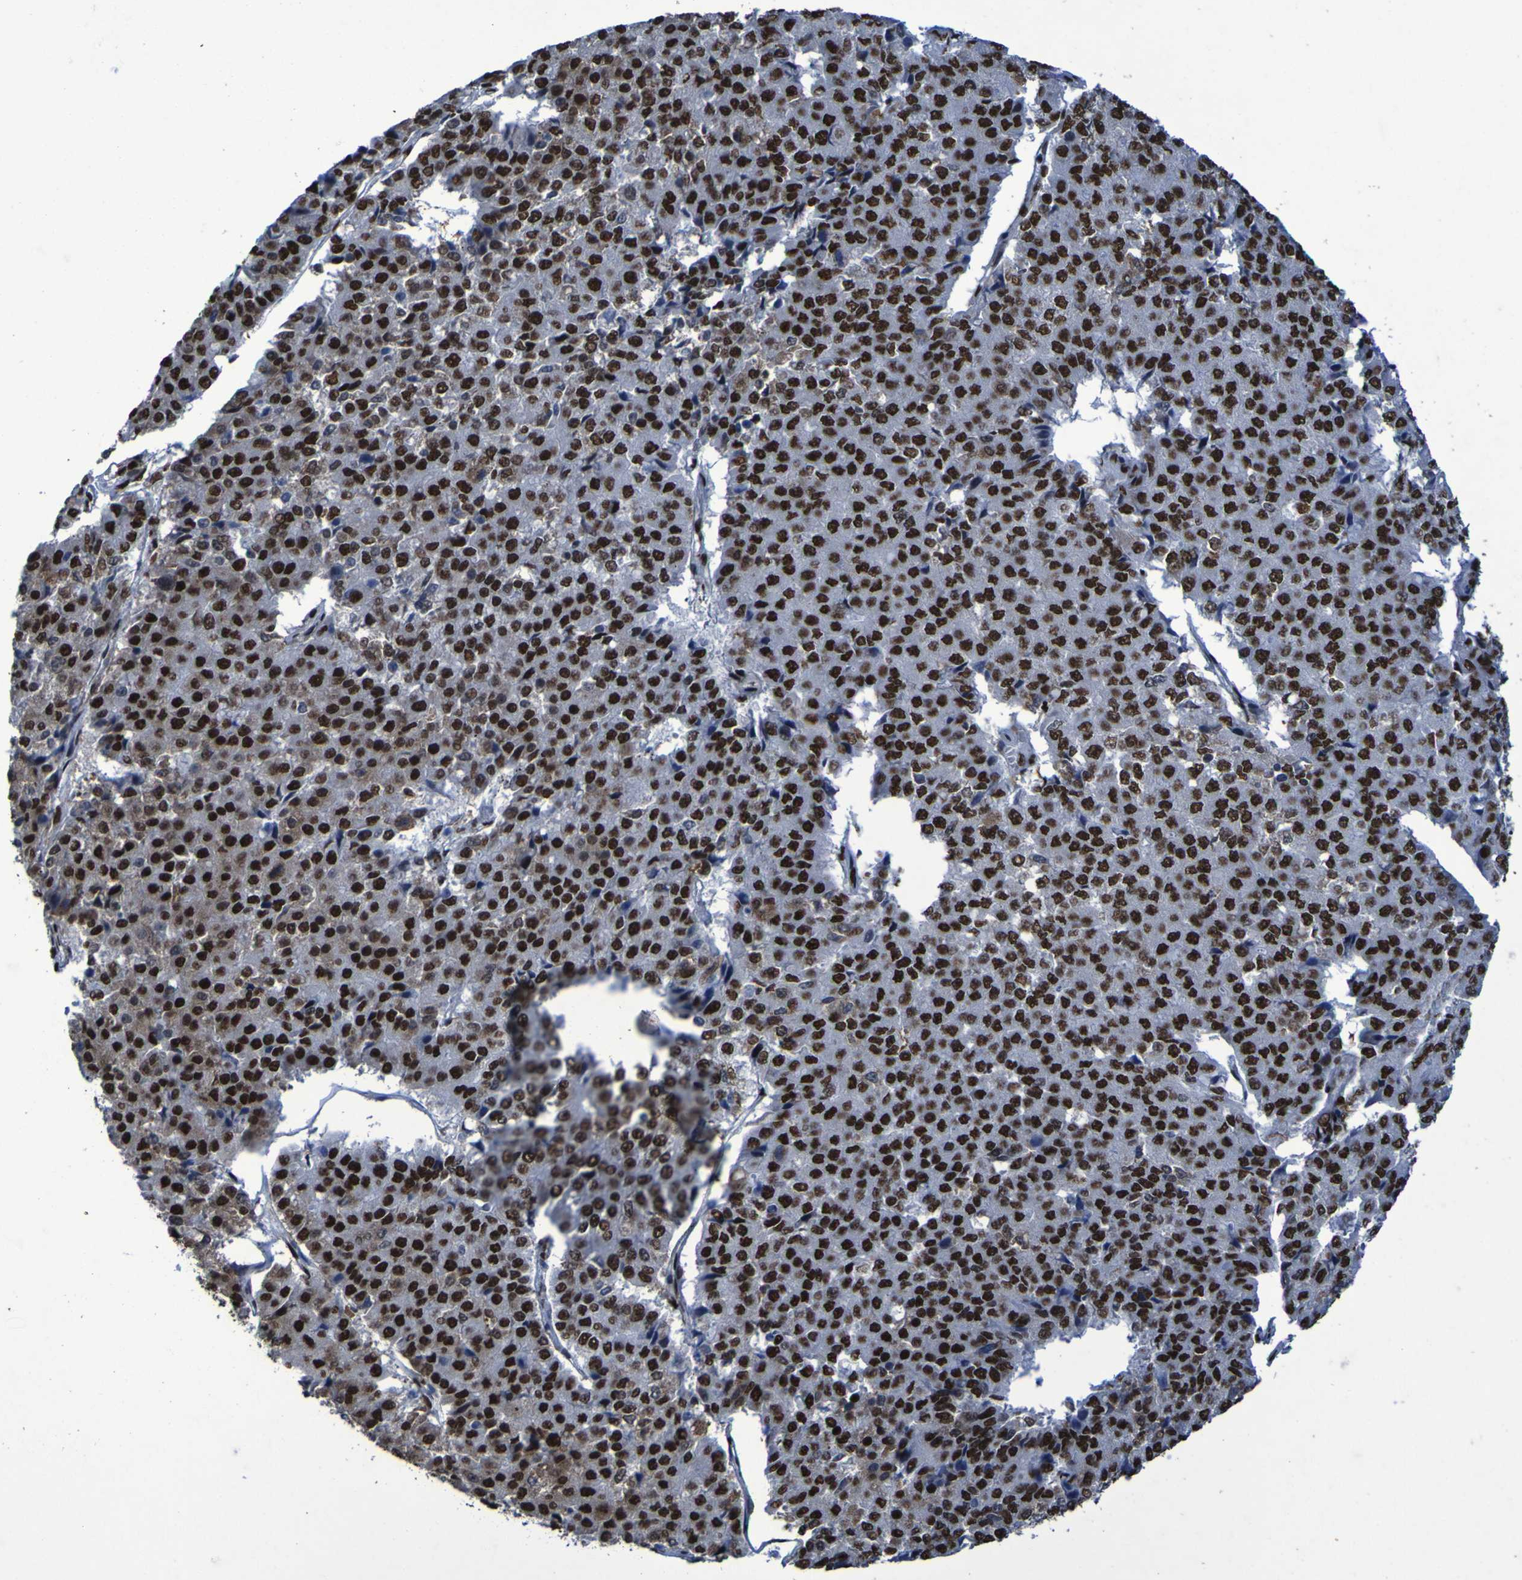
{"staining": {"intensity": "strong", "quantity": ">75%", "location": "nuclear"}, "tissue": "pancreatic cancer", "cell_type": "Tumor cells", "image_type": "cancer", "snomed": [{"axis": "morphology", "description": "Adenocarcinoma, NOS"}, {"axis": "topography", "description": "Pancreas"}], "caption": "A brown stain labels strong nuclear positivity of a protein in human pancreatic adenocarcinoma tumor cells.", "gene": "HNRNPR", "patient": {"sex": "male", "age": 50}}